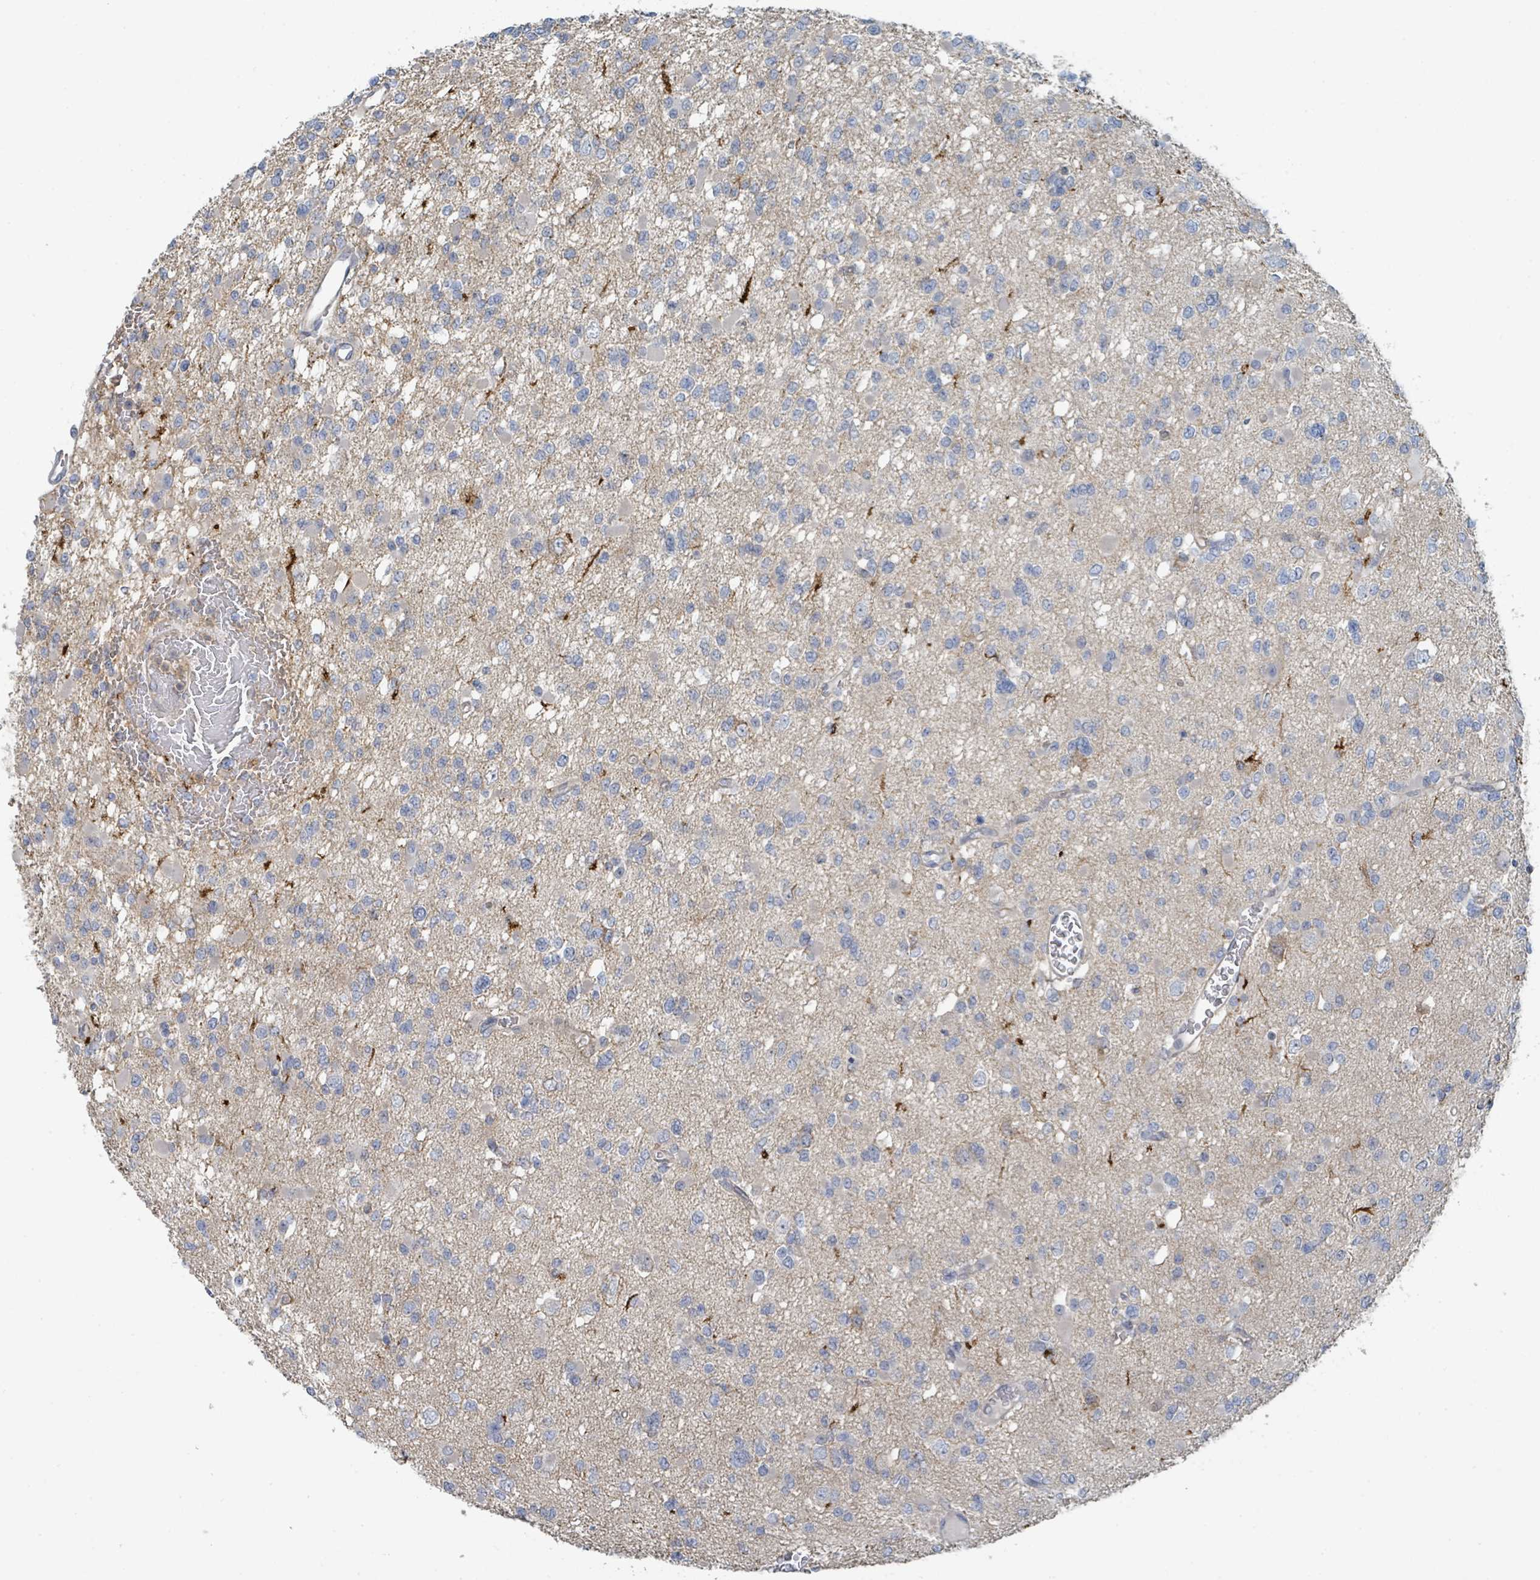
{"staining": {"intensity": "negative", "quantity": "none", "location": "none"}, "tissue": "glioma", "cell_type": "Tumor cells", "image_type": "cancer", "snomed": [{"axis": "morphology", "description": "Glioma, malignant, Low grade"}, {"axis": "topography", "description": "Brain"}], "caption": "Immunohistochemistry (IHC) micrograph of low-grade glioma (malignant) stained for a protein (brown), which demonstrates no staining in tumor cells.", "gene": "LRRC42", "patient": {"sex": "female", "age": 22}}